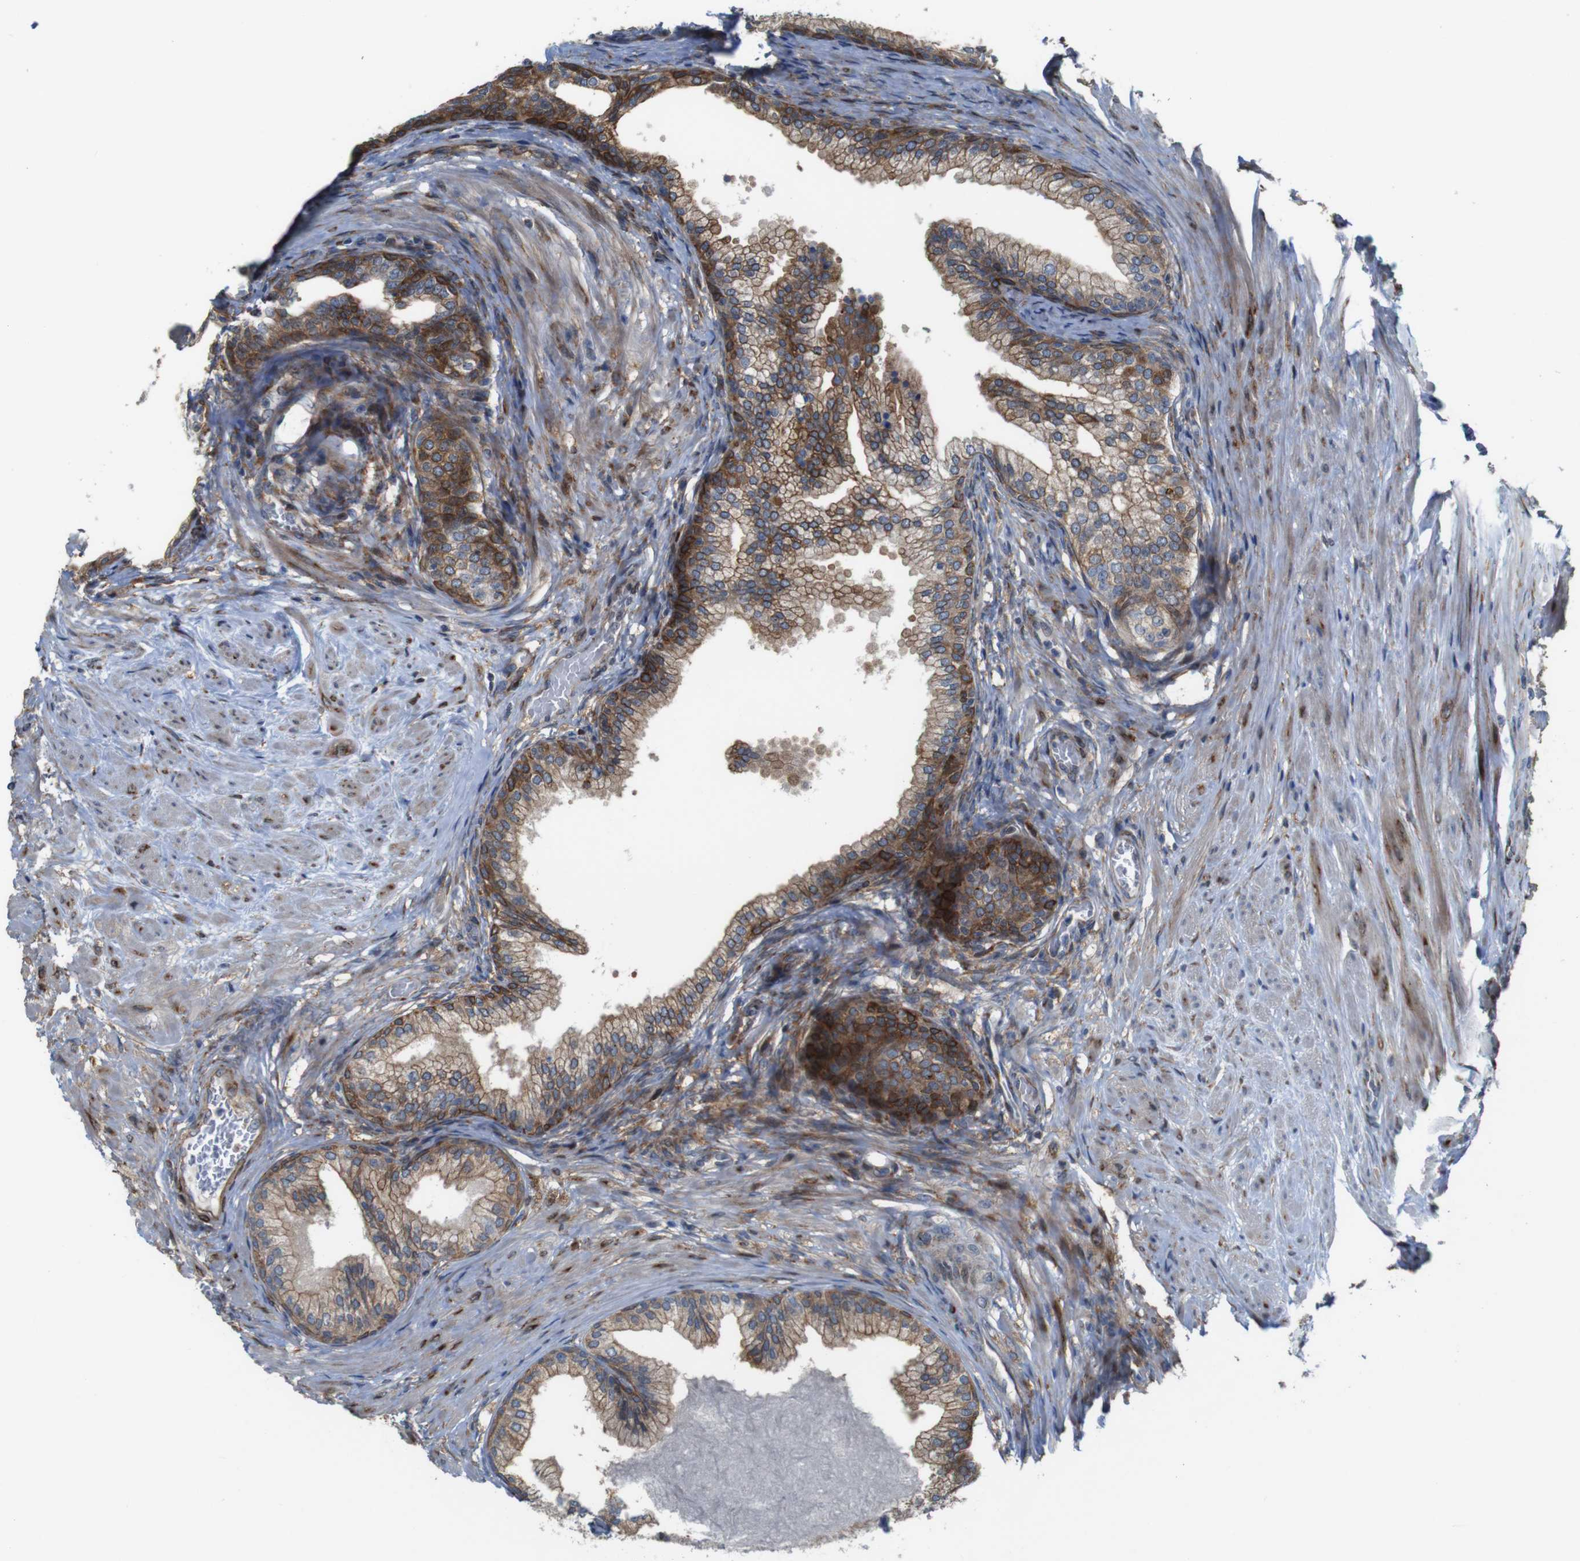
{"staining": {"intensity": "moderate", "quantity": ">75%", "location": "cytoplasmic/membranous"}, "tissue": "prostate", "cell_type": "Glandular cells", "image_type": "normal", "snomed": [{"axis": "morphology", "description": "Normal tissue, NOS"}, {"axis": "morphology", "description": "Urothelial carcinoma, Low grade"}, {"axis": "topography", "description": "Urinary bladder"}, {"axis": "topography", "description": "Prostate"}], "caption": "Benign prostate reveals moderate cytoplasmic/membranous positivity in about >75% of glandular cells (Brightfield microscopy of DAB IHC at high magnification)..", "gene": "PCOLCE2", "patient": {"sex": "male", "age": 60}}